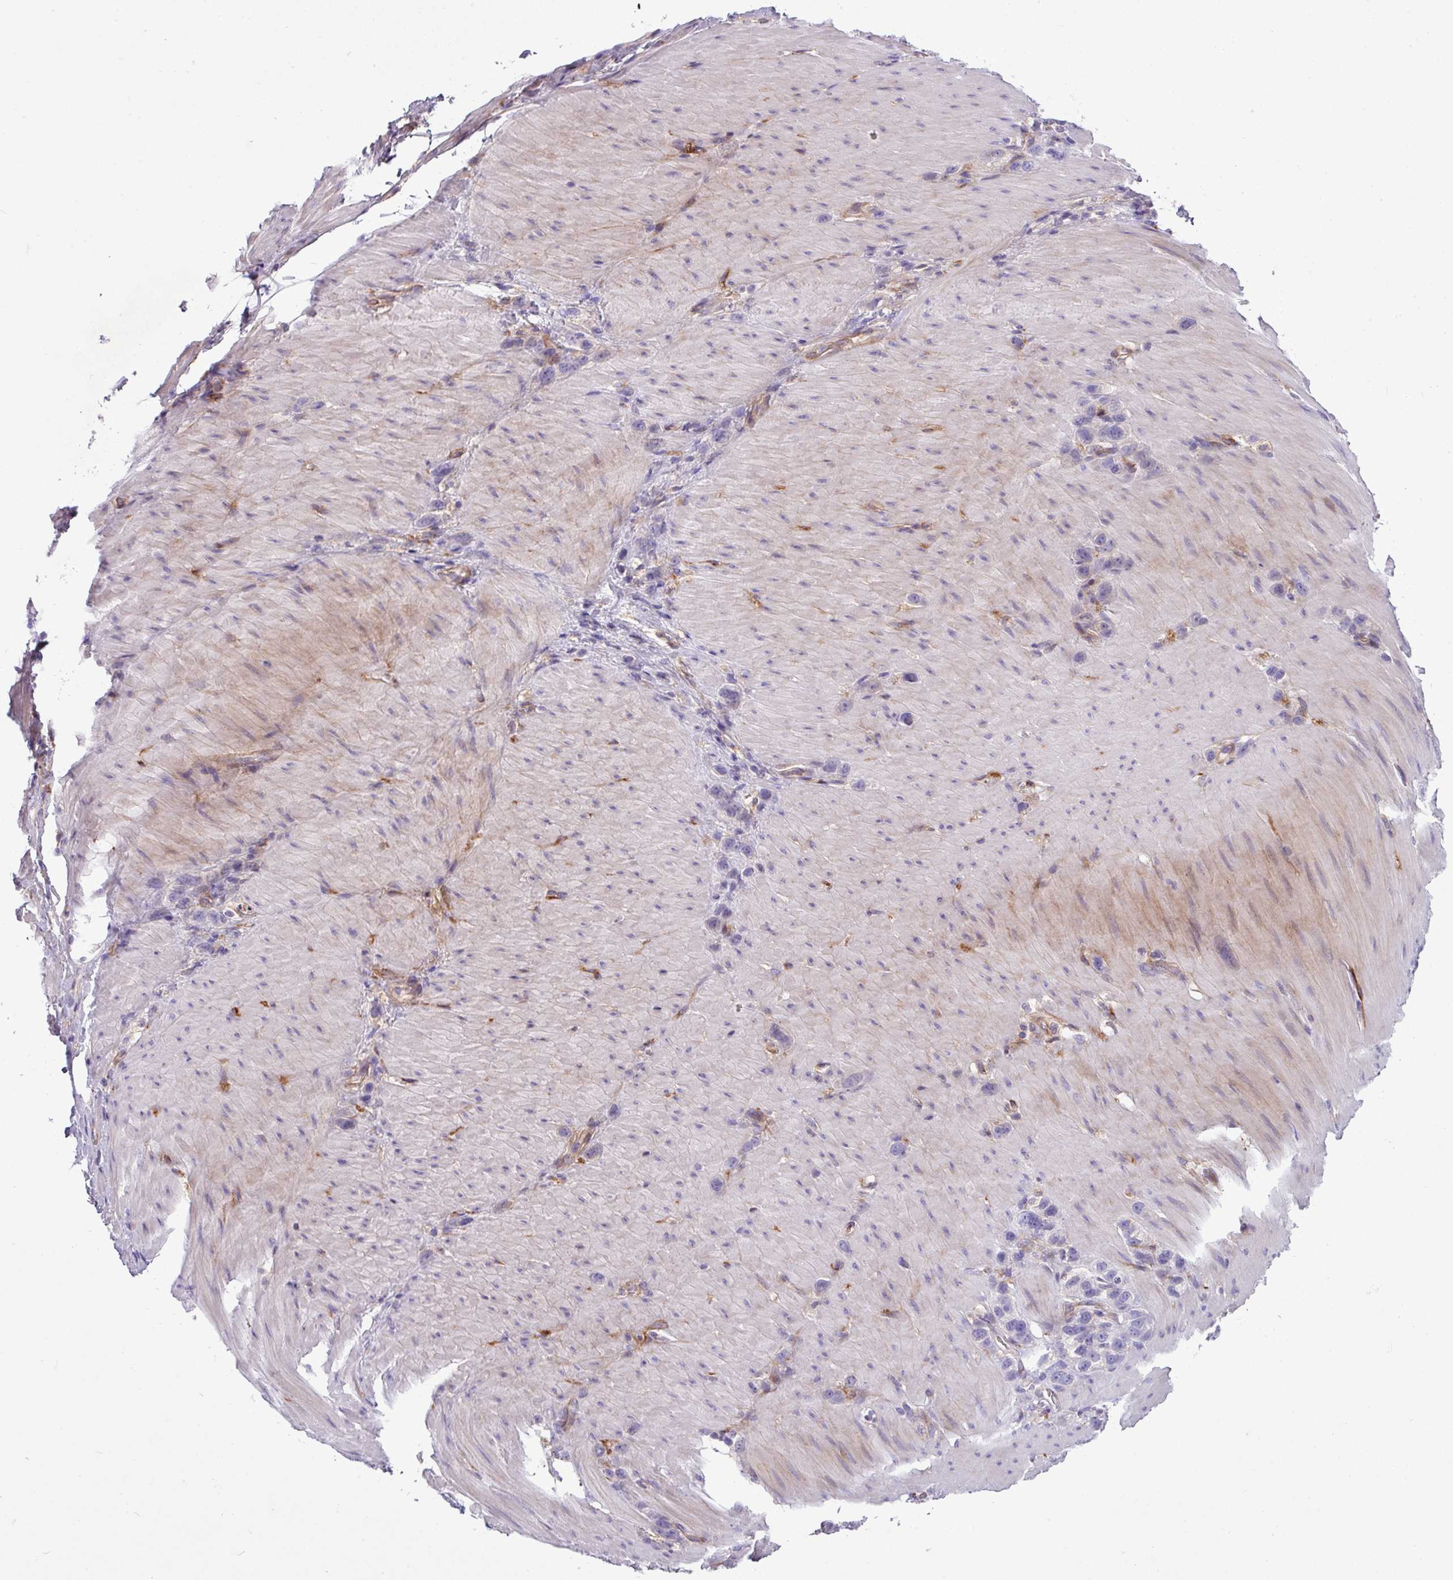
{"staining": {"intensity": "negative", "quantity": "none", "location": "none"}, "tissue": "stomach cancer", "cell_type": "Tumor cells", "image_type": "cancer", "snomed": [{"axis": "morphology", "description": "Adenocarcinoma, NOS"}, {"axis": "topography", "description": "Stomach"}], "caption": "Human stomach cancer stained for a protein using immunohistochemistry (IHC) displays no staining in tumor cells.", "gene": "KIRREL3", "patient": {"sex": "female", "age": 65}}